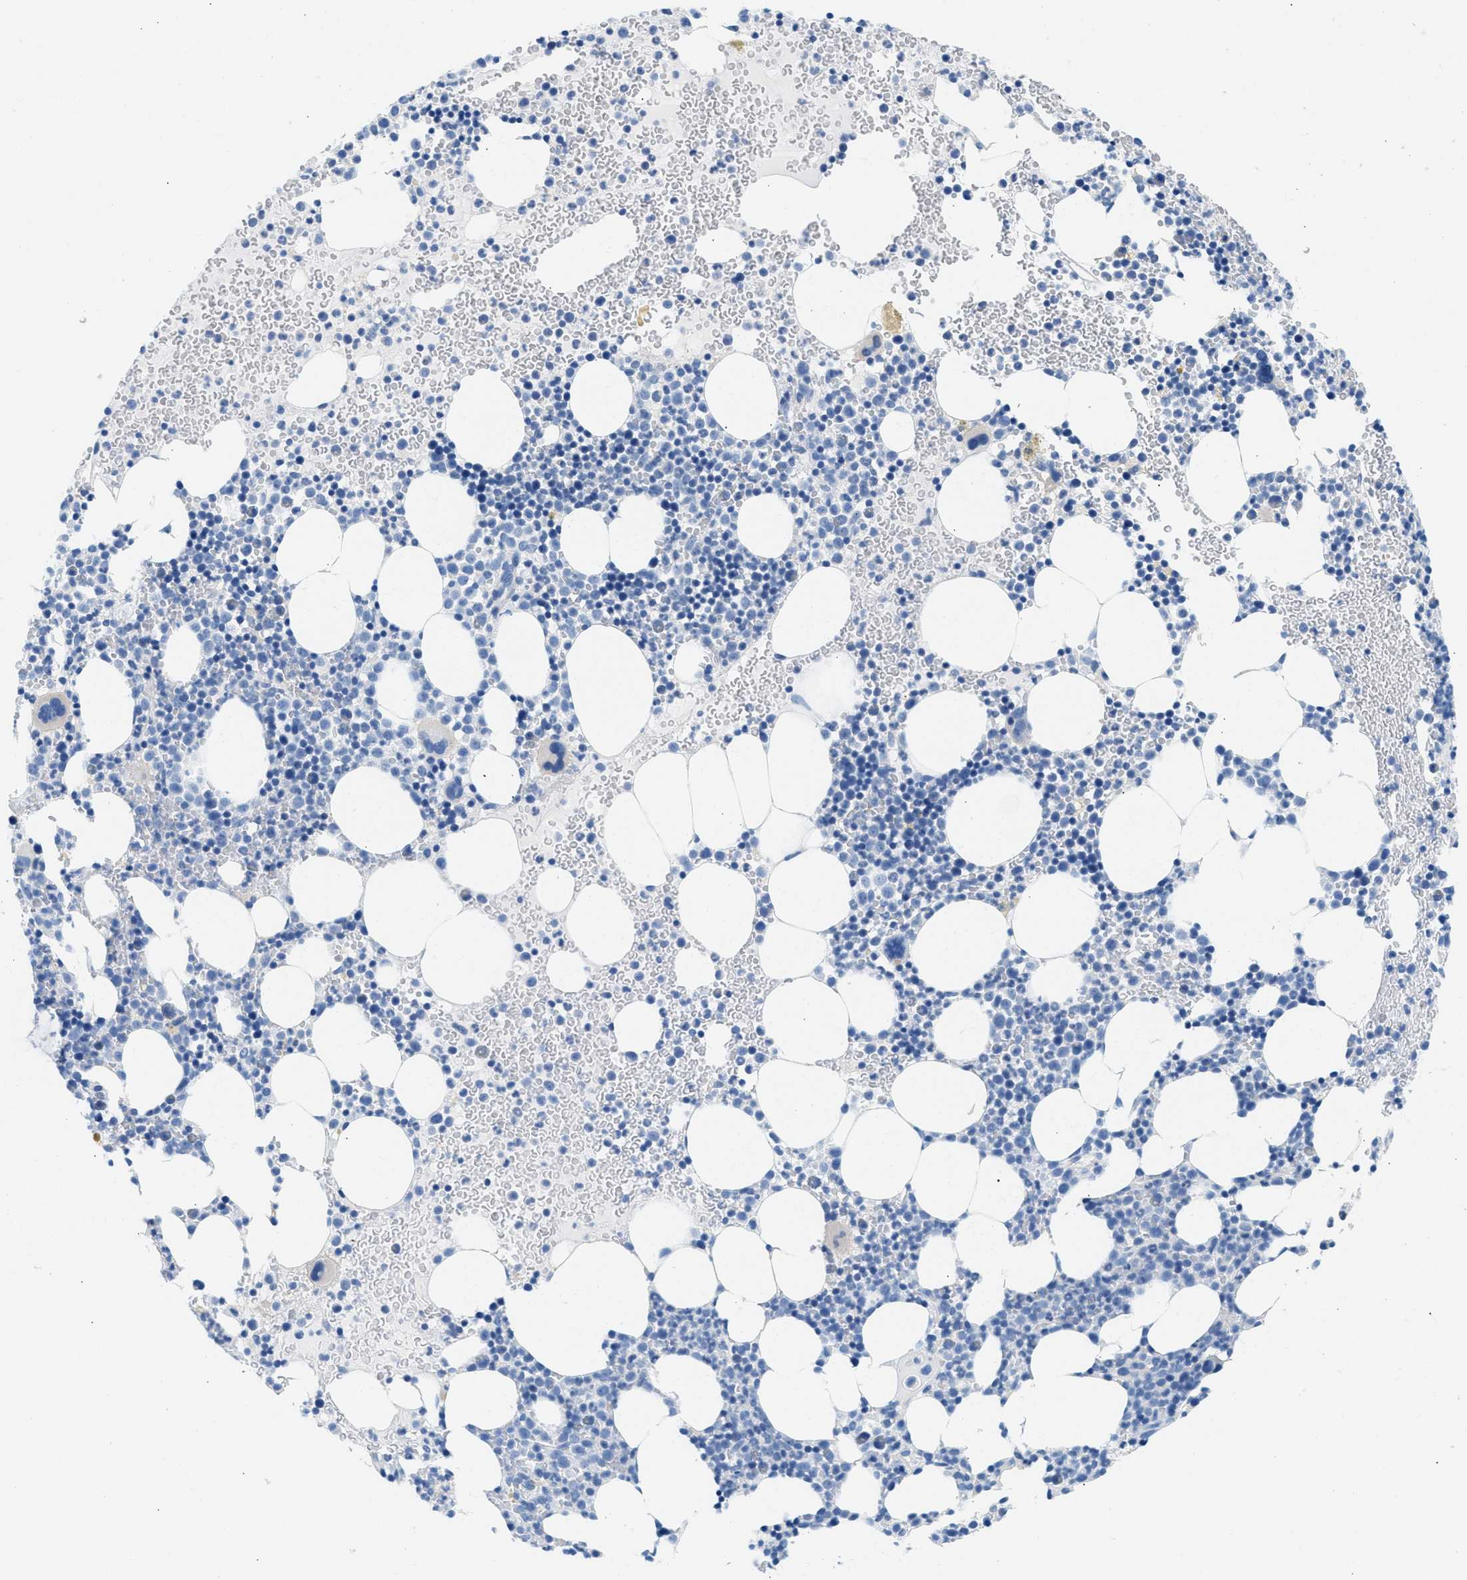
{"staining": {"intensity": "negative", "quantity": "none", "location": "none"}, "tissue": "bone marrow", "cell_type": "Hematopoietic cells", "image_type": "normal", "snomed": [{"axis": "morphology", "description": "Normal tissue, NOS"}, {"axis": "morphology", "description": "Inflammation, NOS"}, {"axis": "topography", "description": "Bone marrow"}], "caption": "This is an immunohistochemistry photomicrograph of unremarkable bone marrow. There is no expression in hematopoietic cells.", "gene": "SPAM1", "patient": {"sex": "female", "age": 67}}